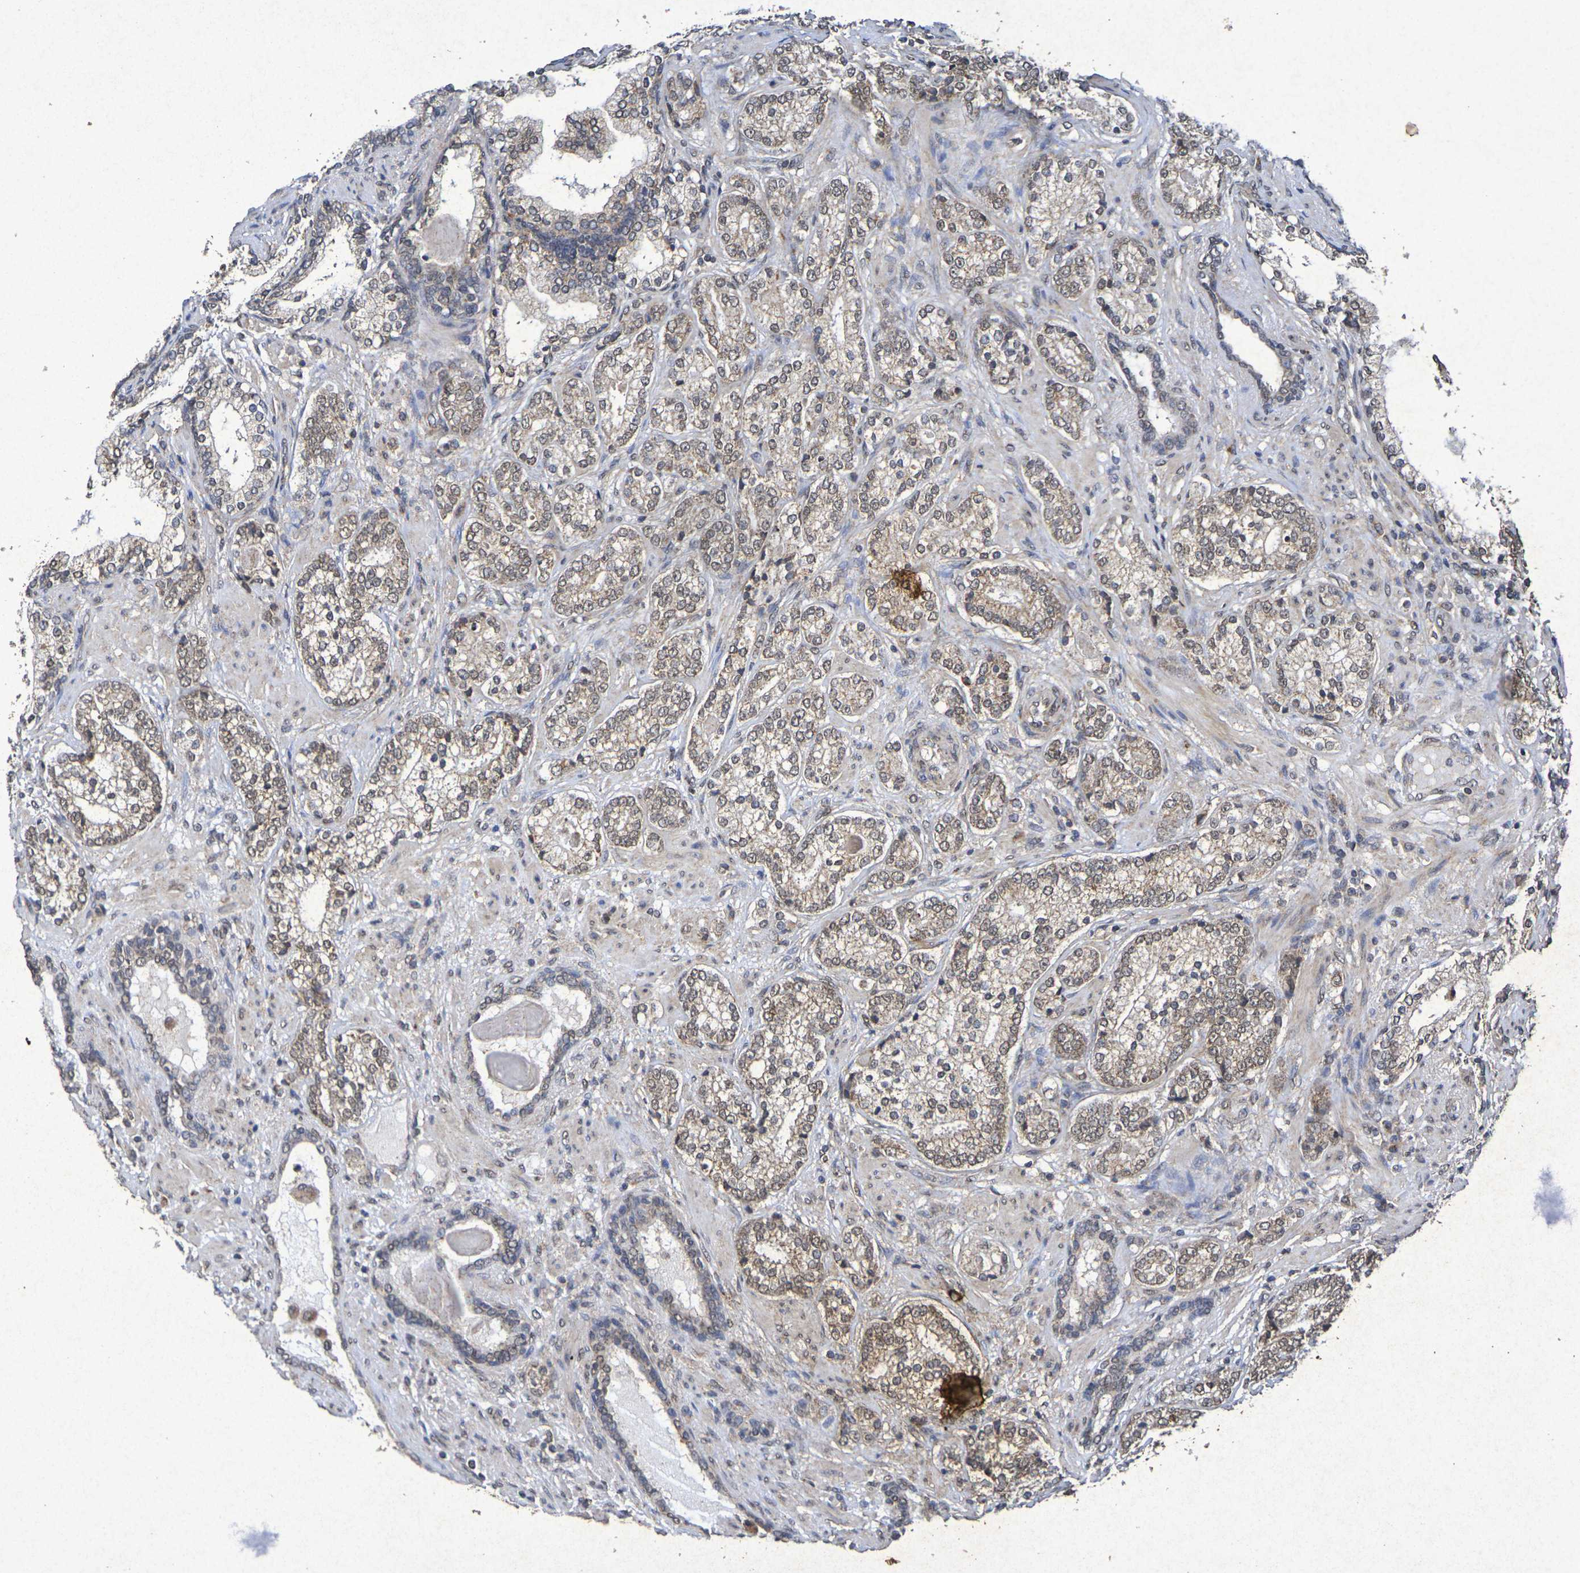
{"staining": {"intensity": "weak", "quantity": ">75%", "location": "cytoplasmic/membranous,nuclear"}, "tissue": "prostate cancer", "cell_type": "Tumor cells", "image_type": "cancer", "snomed": [{"axis": "morphology", "description": "Adenocarcinoma, High grade"}, {"axis": "topography", "description": "Prostate"}], "caption": "Immunohistochemistry (IHC) staining of prostate adenocarcinoma (high-grade), which shows low levels of weak cytoplasmic/membranous and nuclear expression in approximately >75% of tumor cells indicating weak cytoplasmic/membranous and nuclear protein staining. The staining was performed using DAB (3,3'-diaminobenzidine) (brown) for protein detection and nuclei were counterstained in hematoxylin (blue).", "gene": "GUCY1A2", "patient": {"sex": "male", "age": 61}}